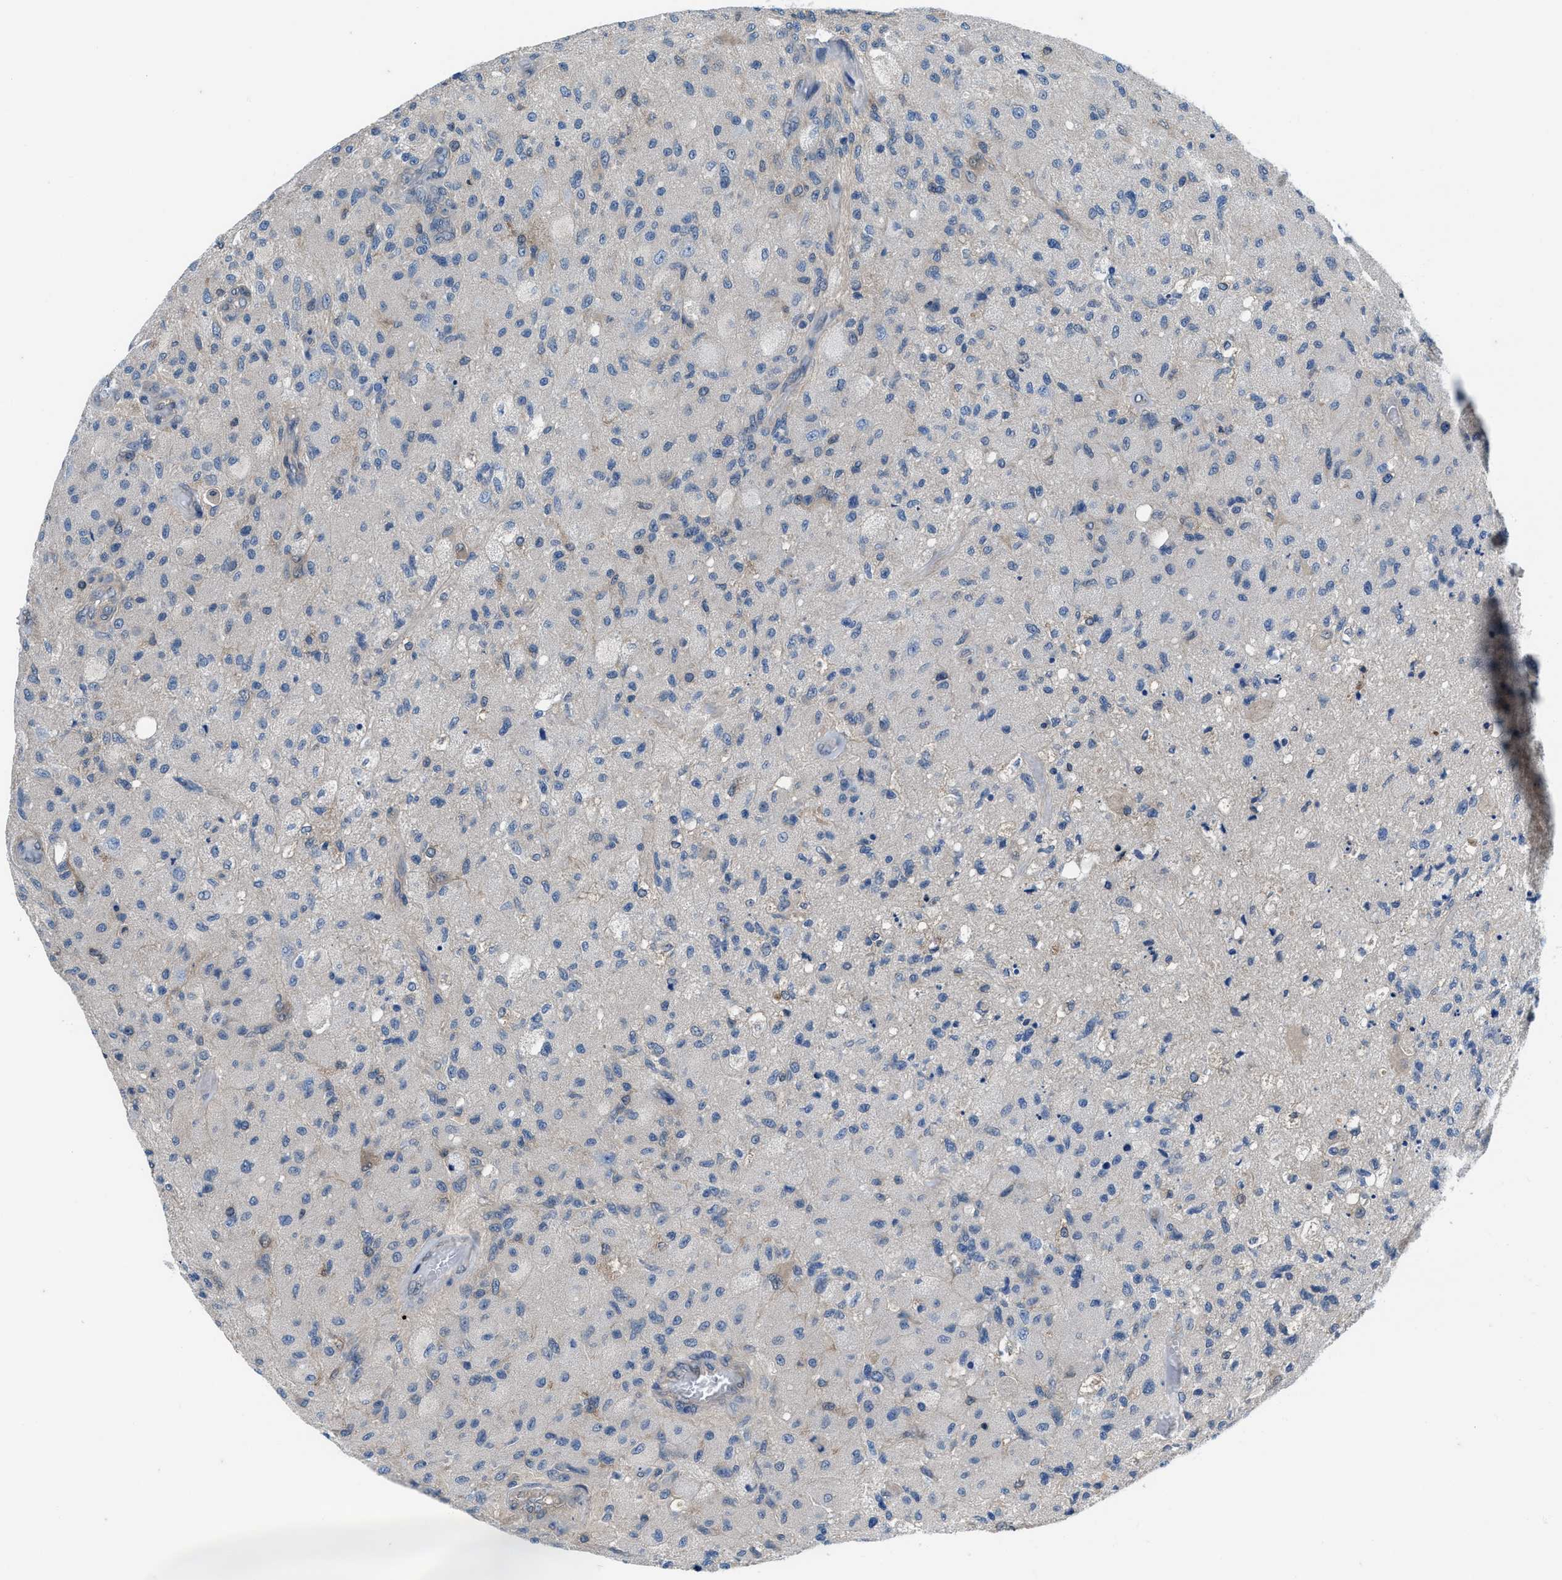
{"staining": {"intensity": "negative", "quantity": "none", "location": "none"}, "tissue": "glioma", "cell_type": "Tumor cells", "image_type": "cancer", "snomed": [{"axis": "morphology", "description": "Normal tissue, NOS"}, {"axis": "morphology", "description": "Glioma, malignant, High grade"}, {"axis": "topography", "description": "Cerebral cortex"}], "caption": "Immunohistochemical staining of human glioma exhibits no significant staining in tumor cells.", "gene": "NUDT5", "patient": {"sex": "male", "age": 77}}